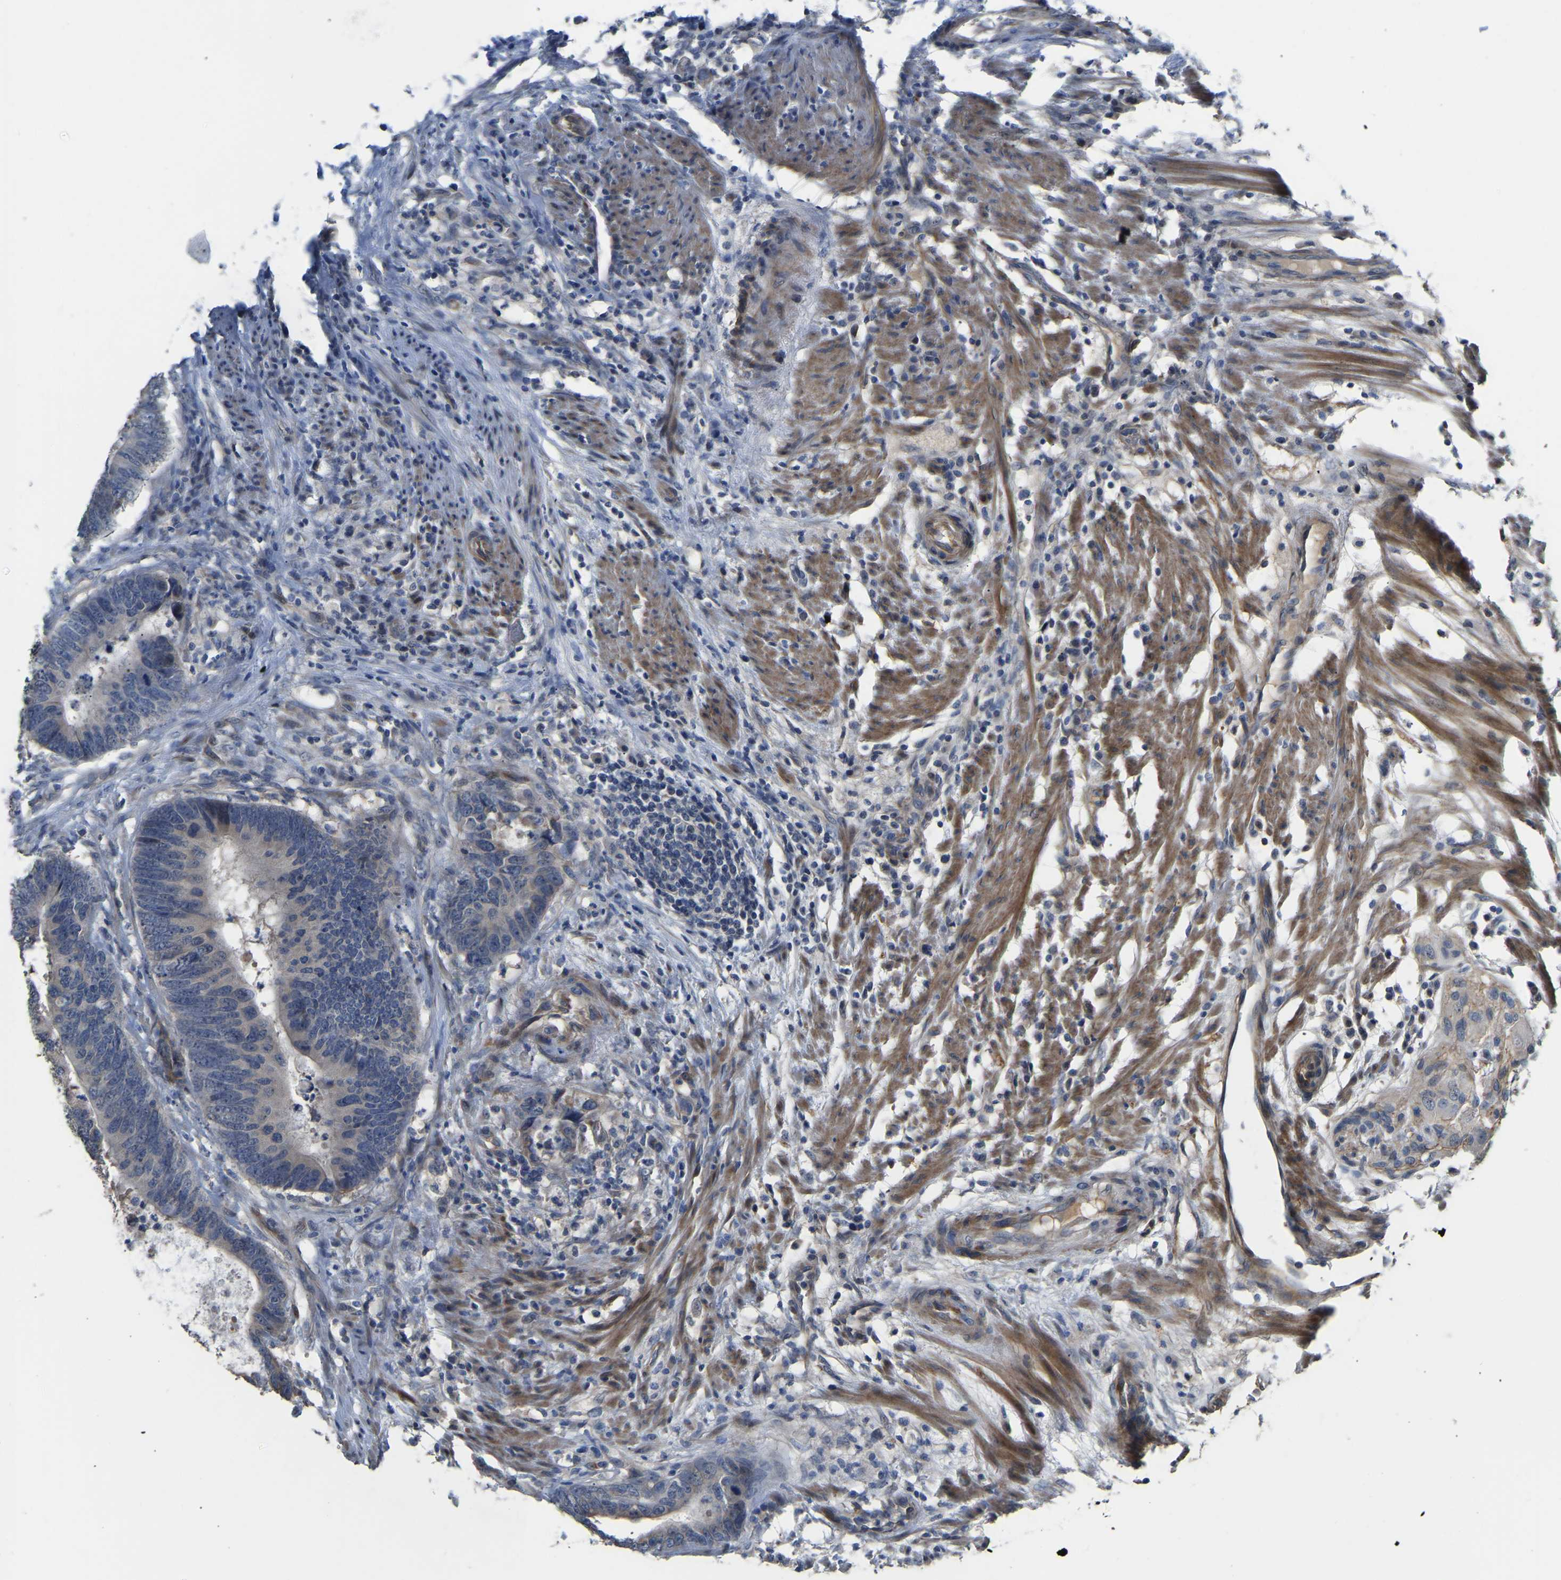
{"staining": {"intensity": "negative", "quantity": "none", "location": "none"}, "tissue": "colorectal cancer", "cell_type": "Tumor cells", "image_type": "cancer", "snomed": [{"axis": "morphology", "description": "Adenocarcinoma, NOS"}, {"axis": "topography", "description": "Colon"}], "caption": "High power microscopy micrograph of an IHC histopathology image of colorectal cancer (adenocarcinoma), revealing no significant staining in tumor cells. (Immunohistochemistry, brightfield microscopy, high magnification).", "gene": "HIGD2B", "patient": {"sex": "male", "age": 56}}